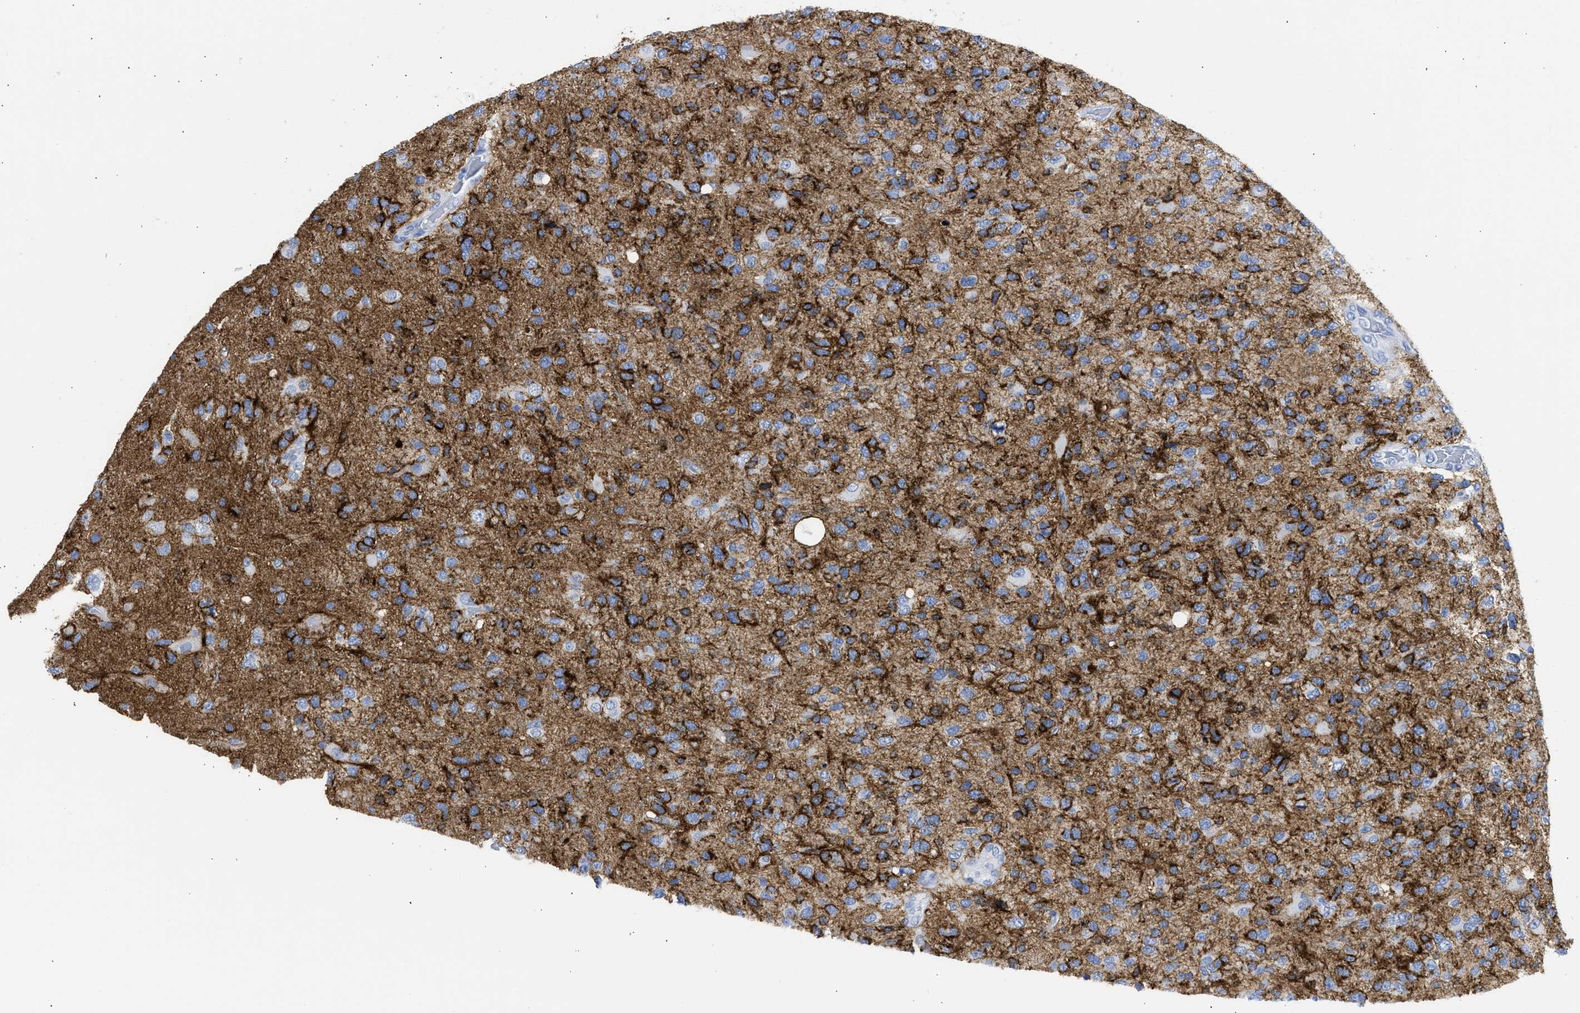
{"staining": {"intensity": "strong", "quantity": "25%-75%", "location": "cytoplasmic/membranous"}, "tissue": "glioma", "cell_type": "Tumor cells", "image_type": "cancer", "snomed": [{"axis": "morphology", "description": "Glioma, malignant, High grade"}, {"axis": "topography", "description": "Brain"}], "caption": "Immunohistochemical staining of human malignant glioma (high-grade) displays strong cytoplasmic/membranous protein positivity in approximately 25%-75% of tumor cells.", "gene": "NCAM1", "patient": {"sex": "female", "age": 58}}